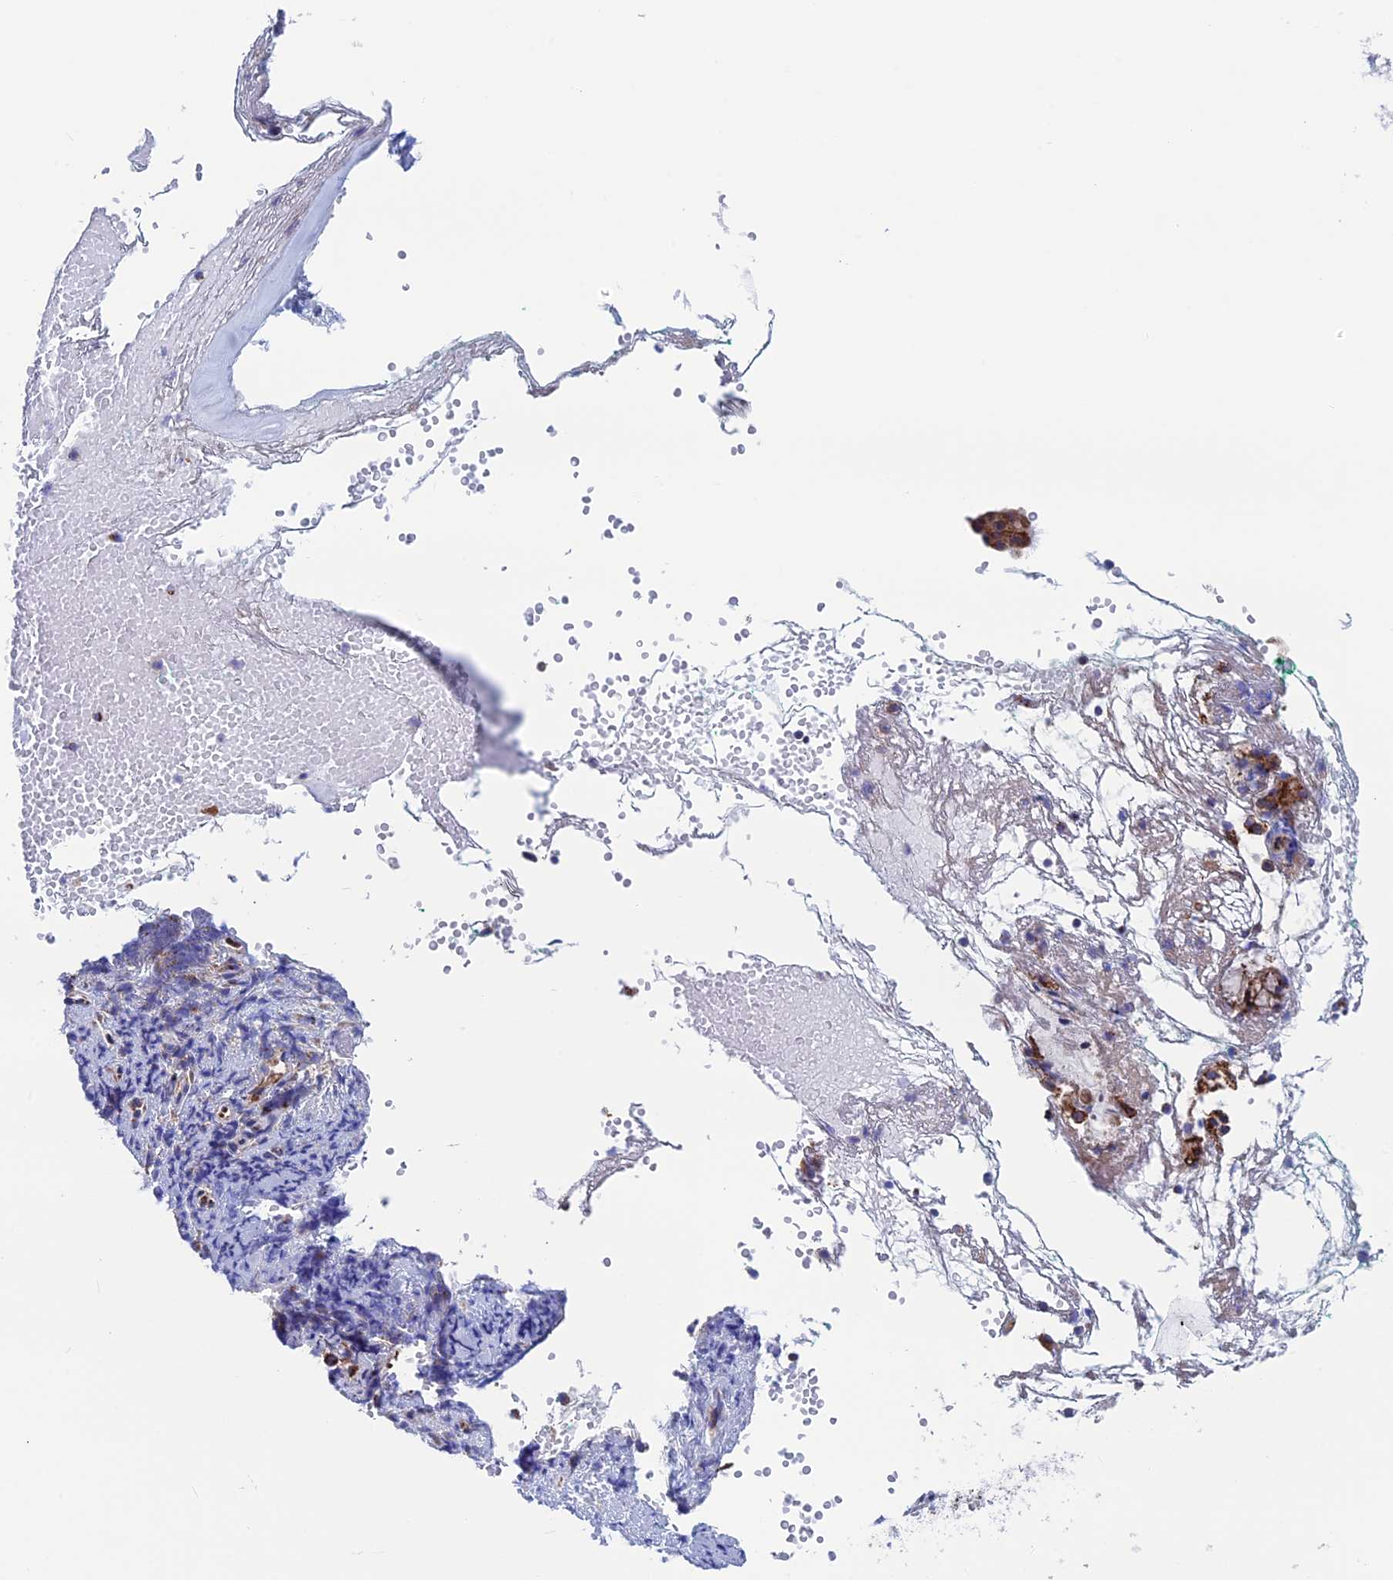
{"staining": {"intensity": "negative", "quantity": "none", "location": "none"}, "tissue": "adipose tissue", "cell_type": "Adipocytes", "image_type": "normal", "snomed": [{"axis": "morphology", "description": "Normal tissue, NOS"}, {"axis": "morphology", "description": "Basal cell carcinoma"}, {"axis": "topography", "description": "Cartilage tissue"}, {"axis": "topography", "description": "Nasopharynx"}, {"axis": "topography", "description": "Oral tissue"}], "caption": "This is a photomicrograph of immunohistochemistry staining of unremarkable adipose tissue, which shows no positivity in adipocytes. Brightfield microscopy of IHC stained with DAB (3,3'-diaminobenzidine) (brown) and hematoxylin (blue), captured at high magnification.", "gene": "WDR83", "patient": {"sex": "female", "age": 77}}